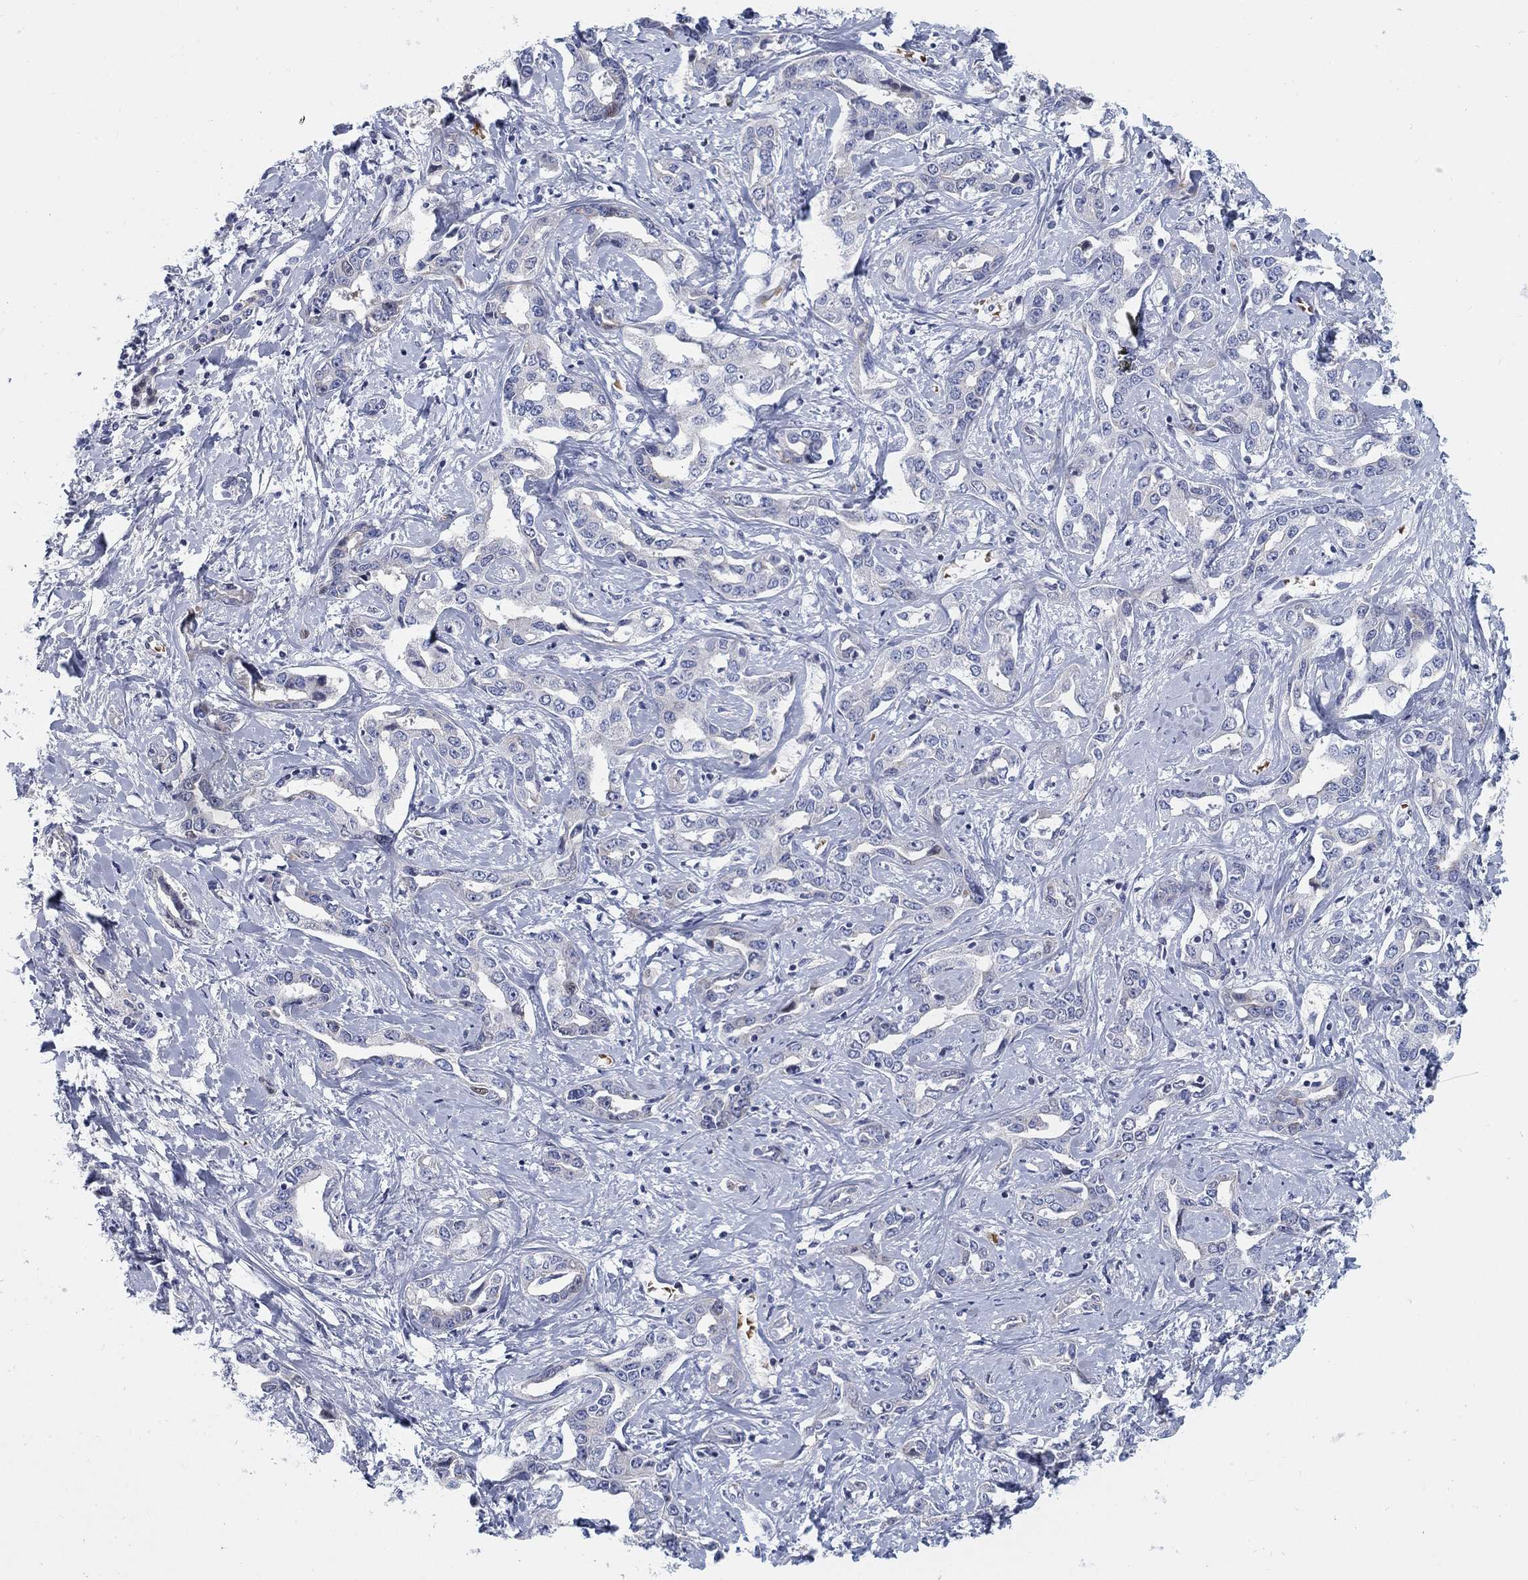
{"staining": {"intensity": "negative", "quantity": "none", "location": "none"}, "tissue": "liver cancer", "cell_type": "Tumor cells", "image_type": "cancer", "snomed": [{"axis": "morphology", "description": "Cholangiocarcinoma"}, {"axis": "topography", "description": "Liver"}], "caption": "Tumor cells show no significant positivity in cholangiocarcinoma (liver).", "gene": "HEATR4", "patient": {"sex": "male", "age": 59}}